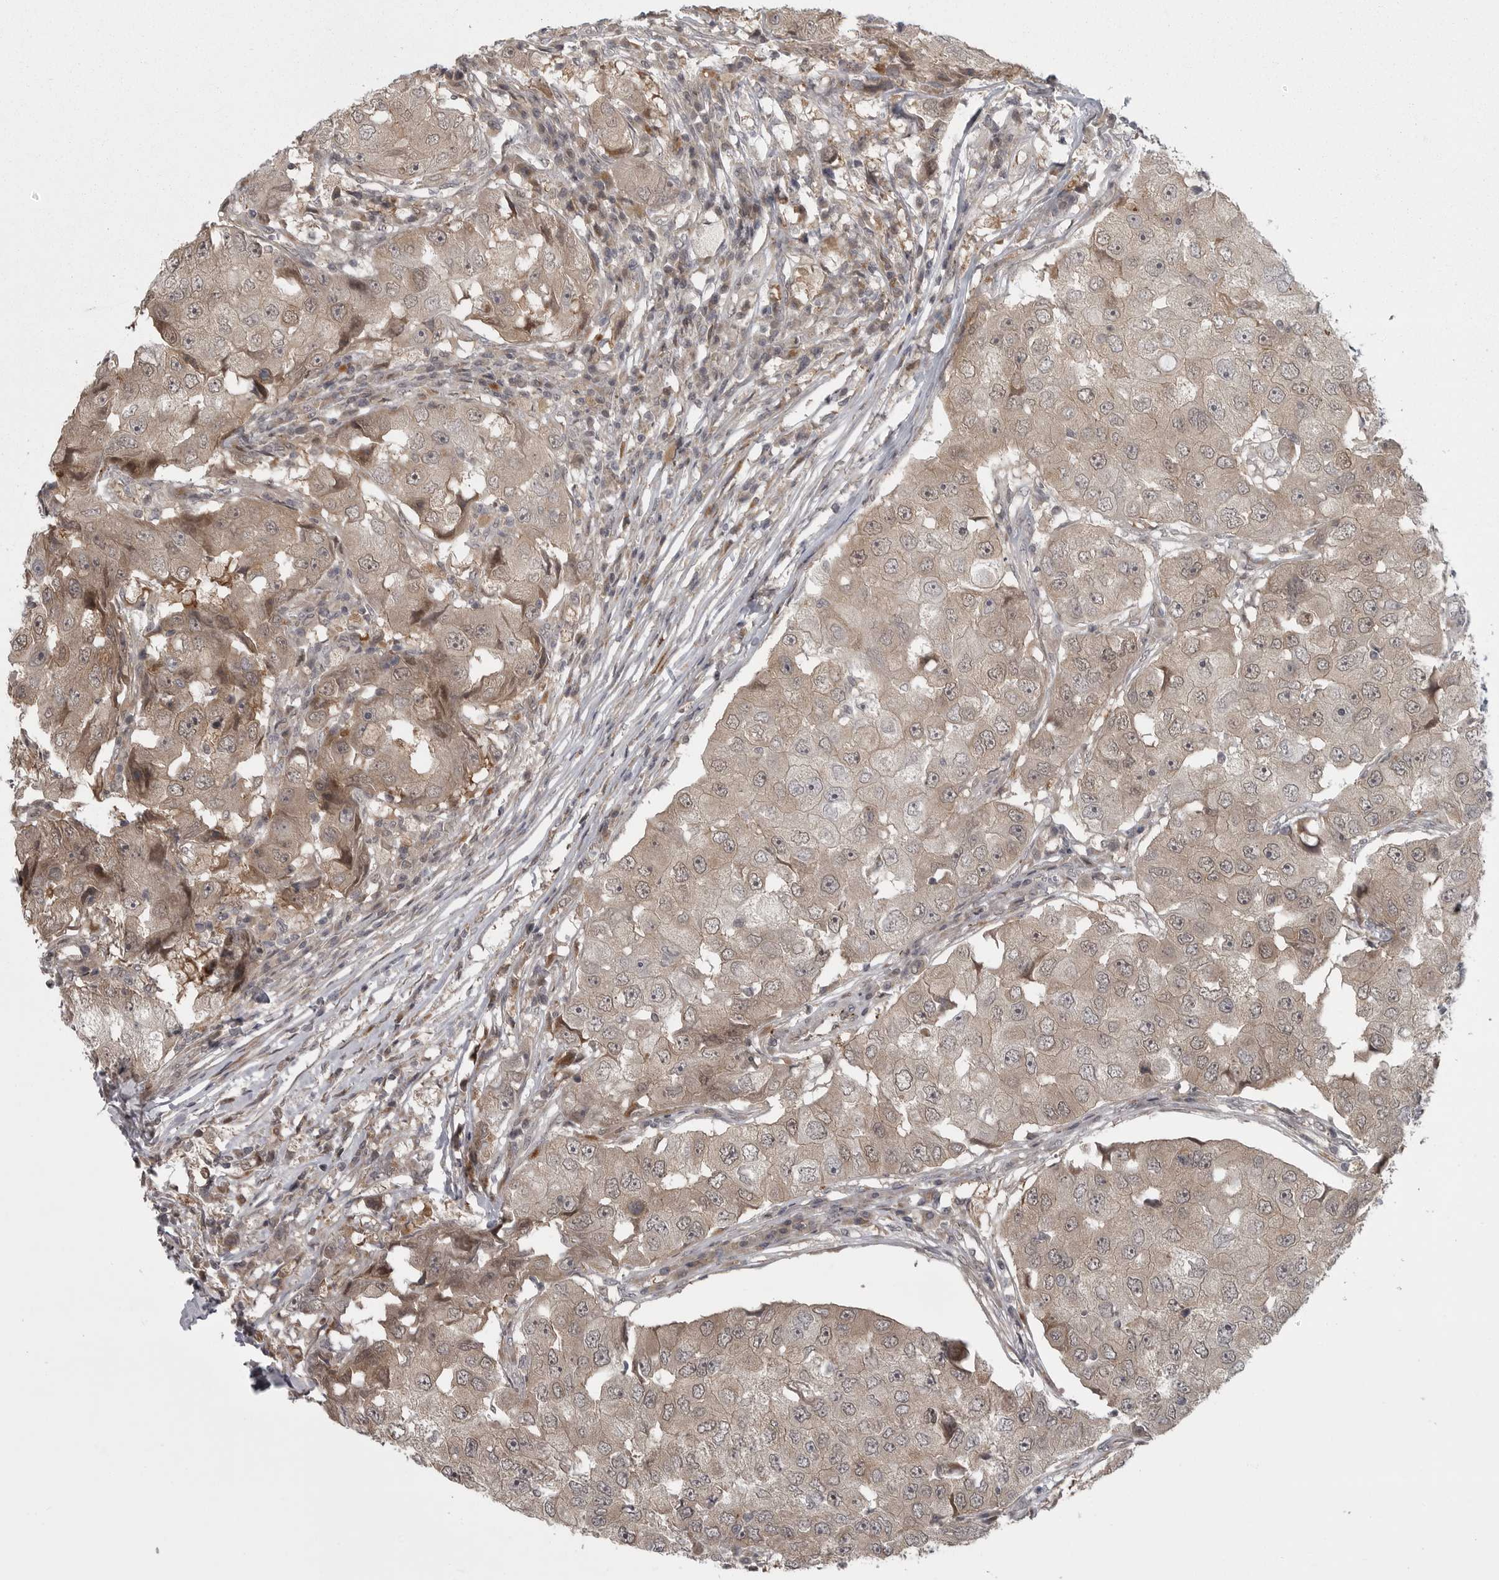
{"staining": {"intensity": "weak", "quantity": ">75%", "location": "cytoplasmic/membranous,nuclear"}, "tissue": "breast cancer", "cell_type": "Tumor cells", "image_type": "cancer", "snomed": [{"axis": "morphology", "description": "Duct carcinoma"}, {"axis": "topography", "description": "Breast"}], "caption": "Breast cancer (invasive ductal carcinoma) tissue shows weak cytoplasmic/membranous and nuclear positivity in about >75% of tumor cells", "gene": "PPP1R9A", "patient": {"sex": "female", "age": 27}}